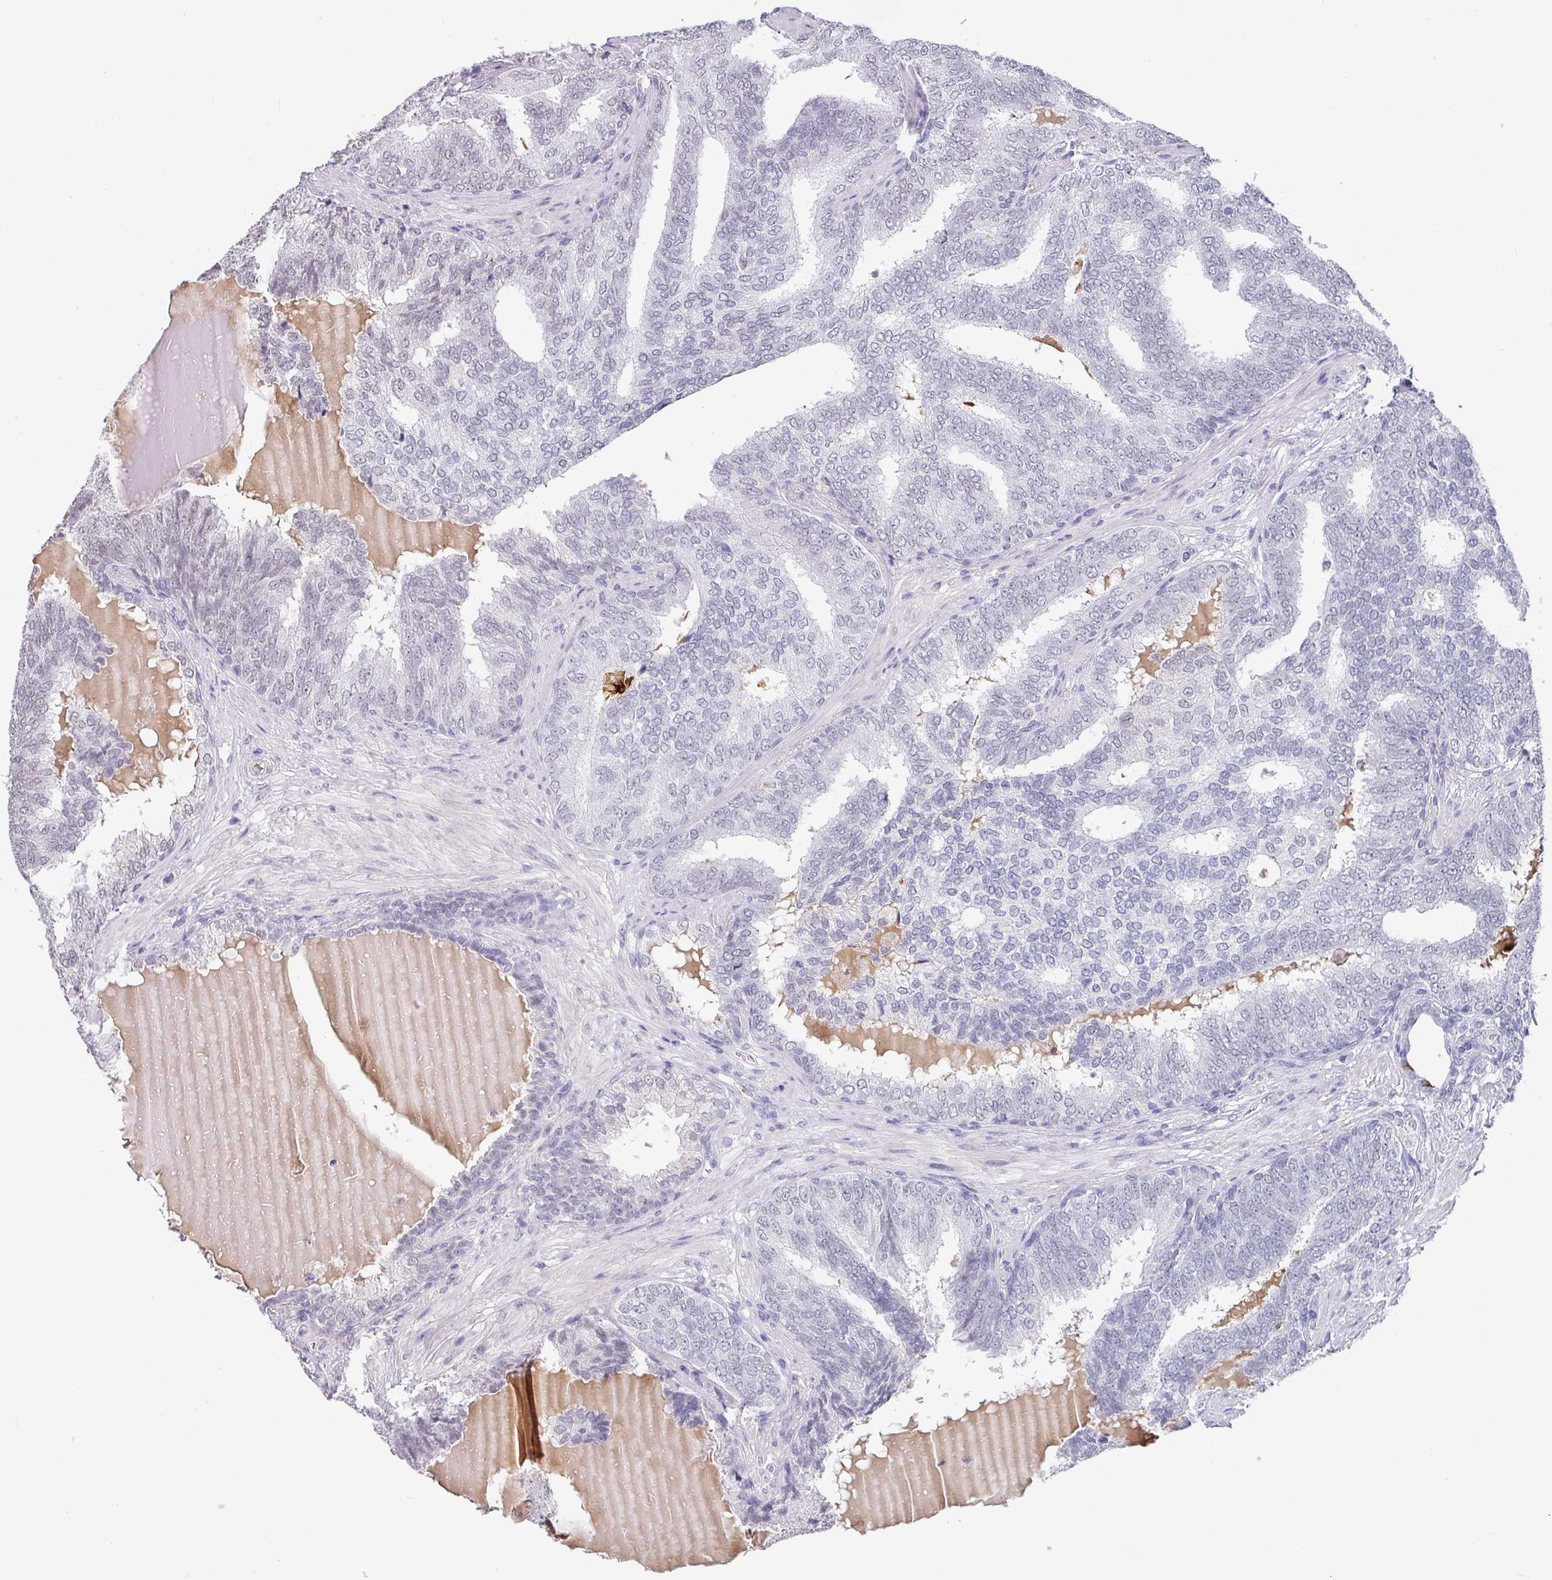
{"staining": {"intensity": "negative", "quantity": "none", "location": "none"}, "tissue": "prostate cancer", "cell_type": "Tumor cells", "image_type": "cancer", "snomed": [{"axis": "morphology", "description": "Adenocarcinoma, High grade"}, {"axis": "topography", "description": "Prostate"}], "caption": "Tumor cells show no significant protein staining in prostate cancer.", "gene": "C1QB", "patient": {"sex": "male", "age": 72}}